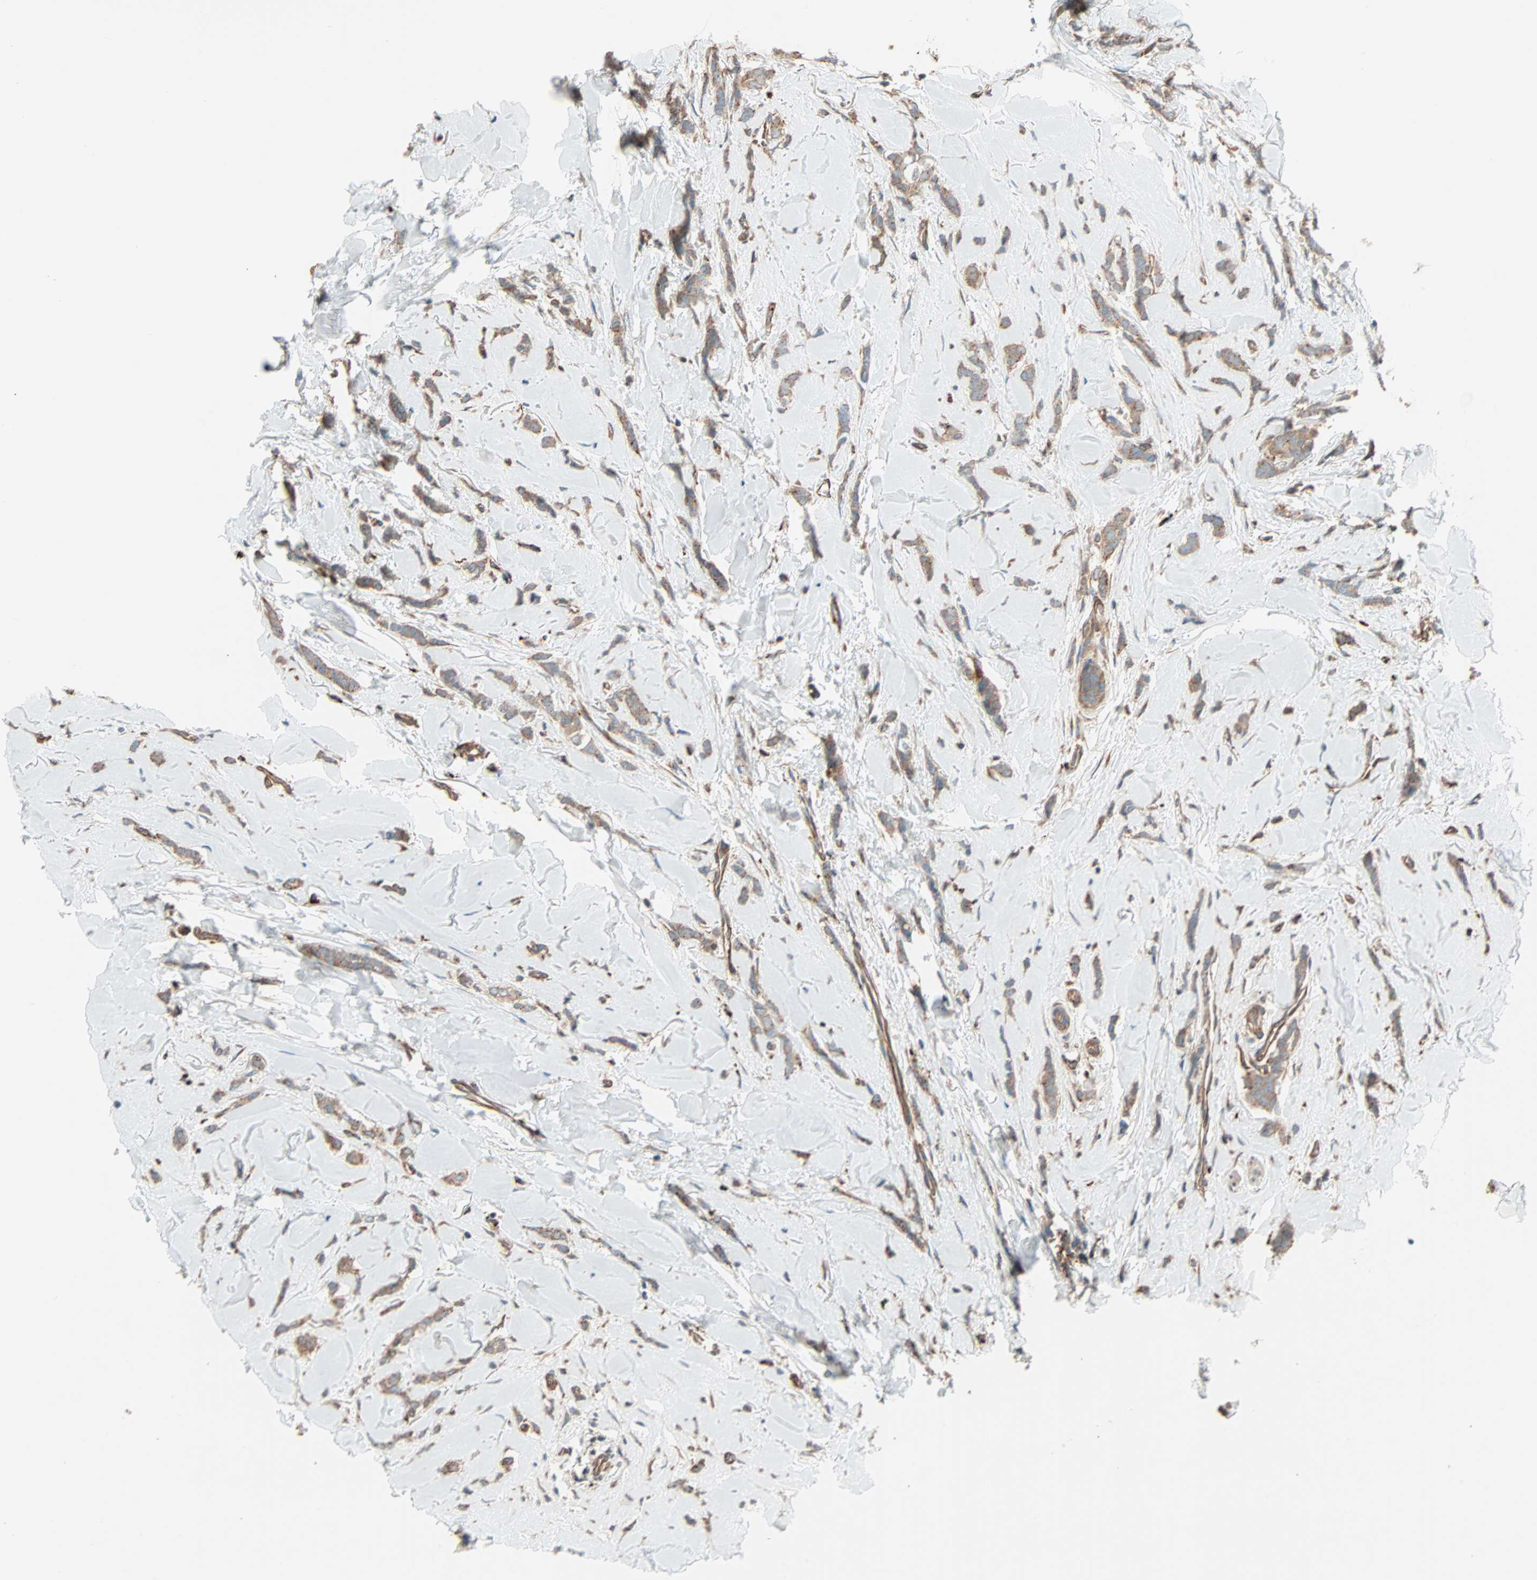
{"staining": {"intensity": "moderate", "quantity": ">75%", "location": "cytoplasmic/membranous"}, "tissue": "breast cancer", "cell_type": "Tumor cells", "image_type": "cancer", "snomed": [{"axis": "morphology", "description": "Lobular carcinoma"}, {"axis": "topography", "description": "Skin"}, {"axis": "topography", "description": "Breast"}], "caption": "About >75% of tumor cells in breast lobular carcinoma display moderate cytoplasmic/membranous protein positivity as visualized by brown immunohistochemical staining.", "gene": "PHYH", "patient": {"sex": "female", "age": 46}}